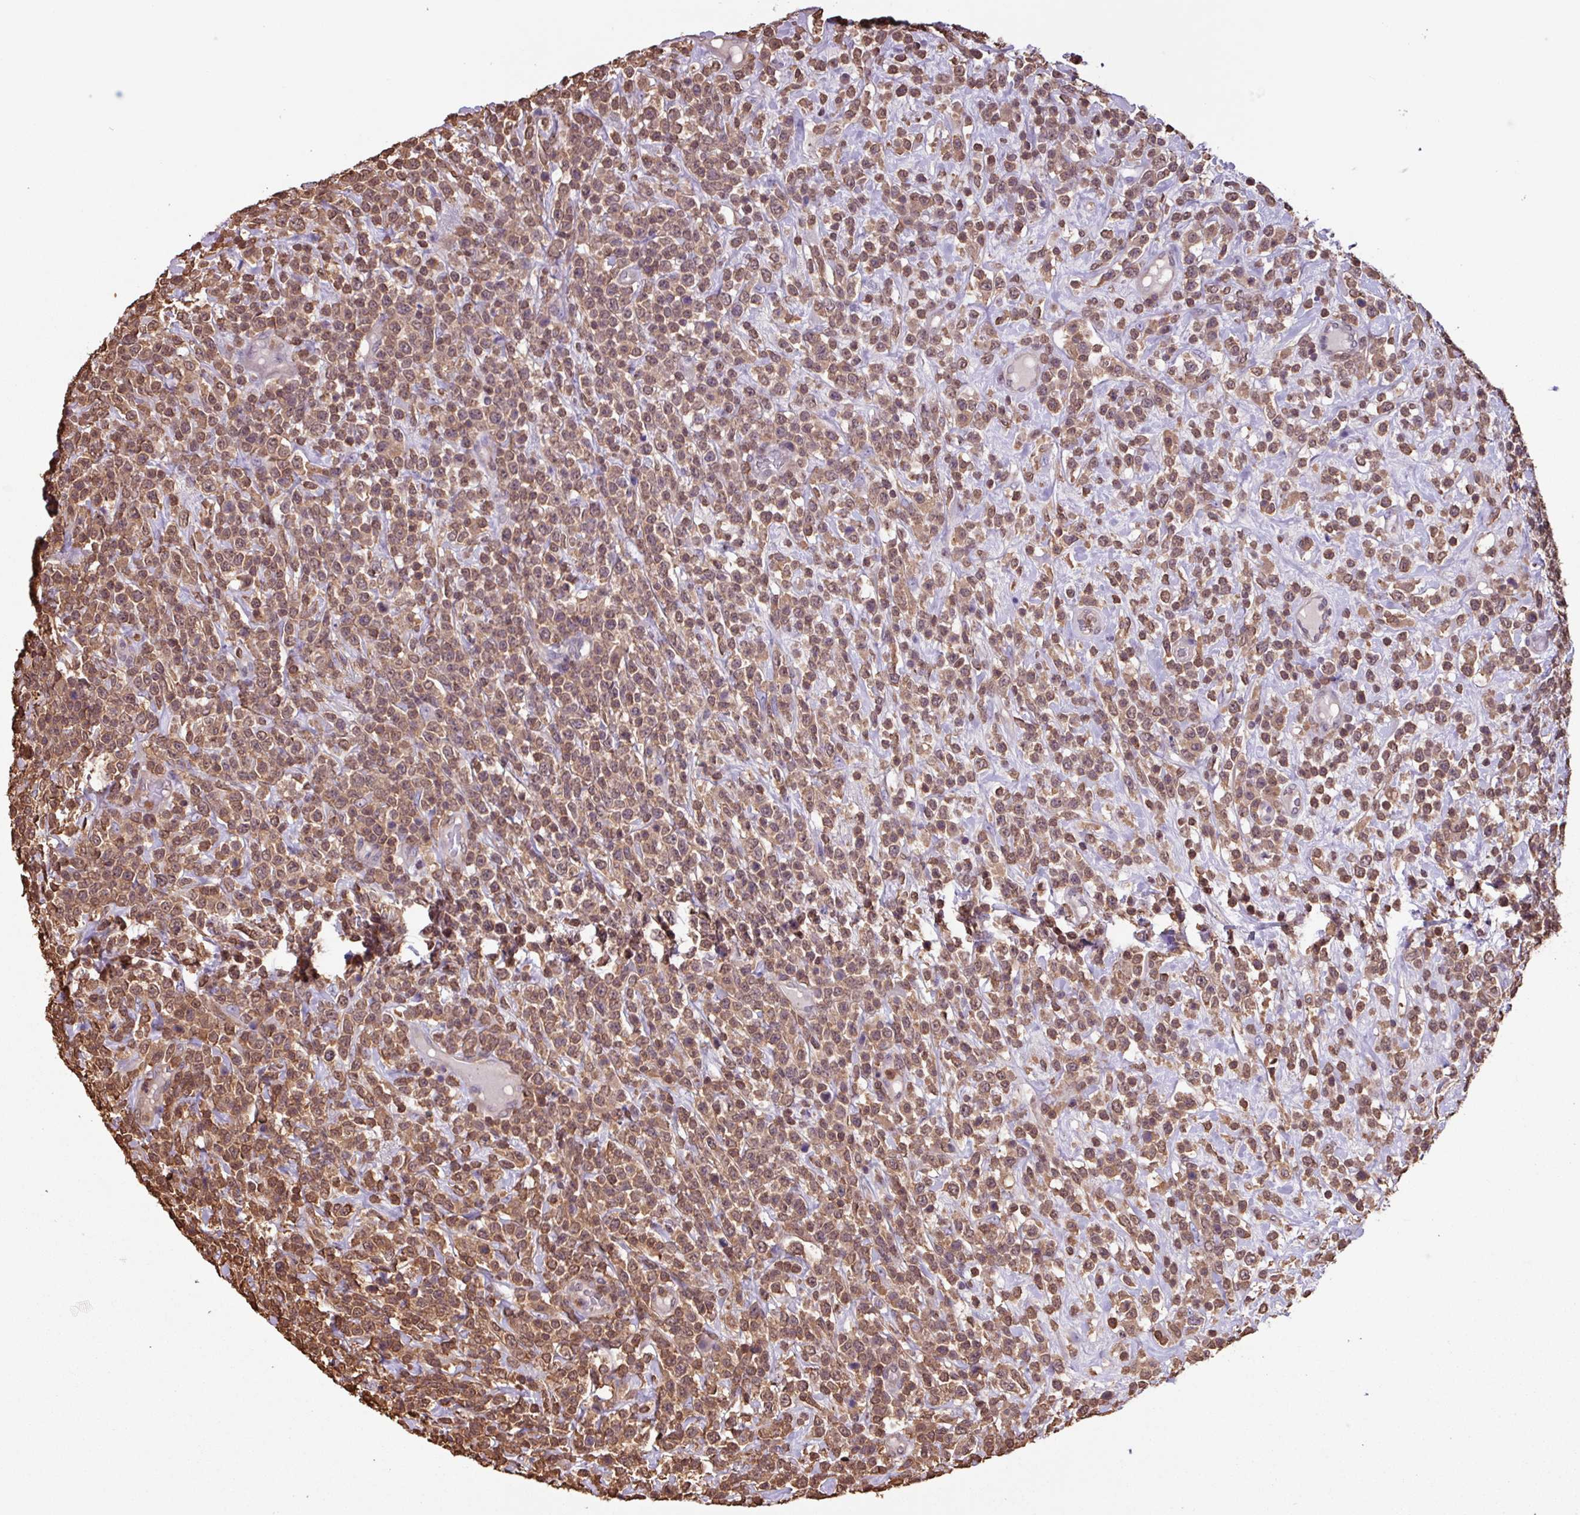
{"staining": {"intensity": "moderate", "quantity": ">75%", "location": "cytoplasmic/membranous,nuclear"}, "tissue": "lymphoma", "cell_type": "Tumor cells", "image_type": "cancer", "snomed": [{"axis": "morphology", "description": "Malignant lymphoma, non-Hodgkin's type, High grade"}, {"axis": "topography", "description": "Colon"}], "caption": "The image reveals a brown stain indicating the presence of a protein in the cytoplasmic/membranous and nuclear of tumor cells in high-grade malignant lymphoma, non-Hodgkin's type.", "gene": "ARHGDIB", "patient": {"sex": "female", "age": 53}}